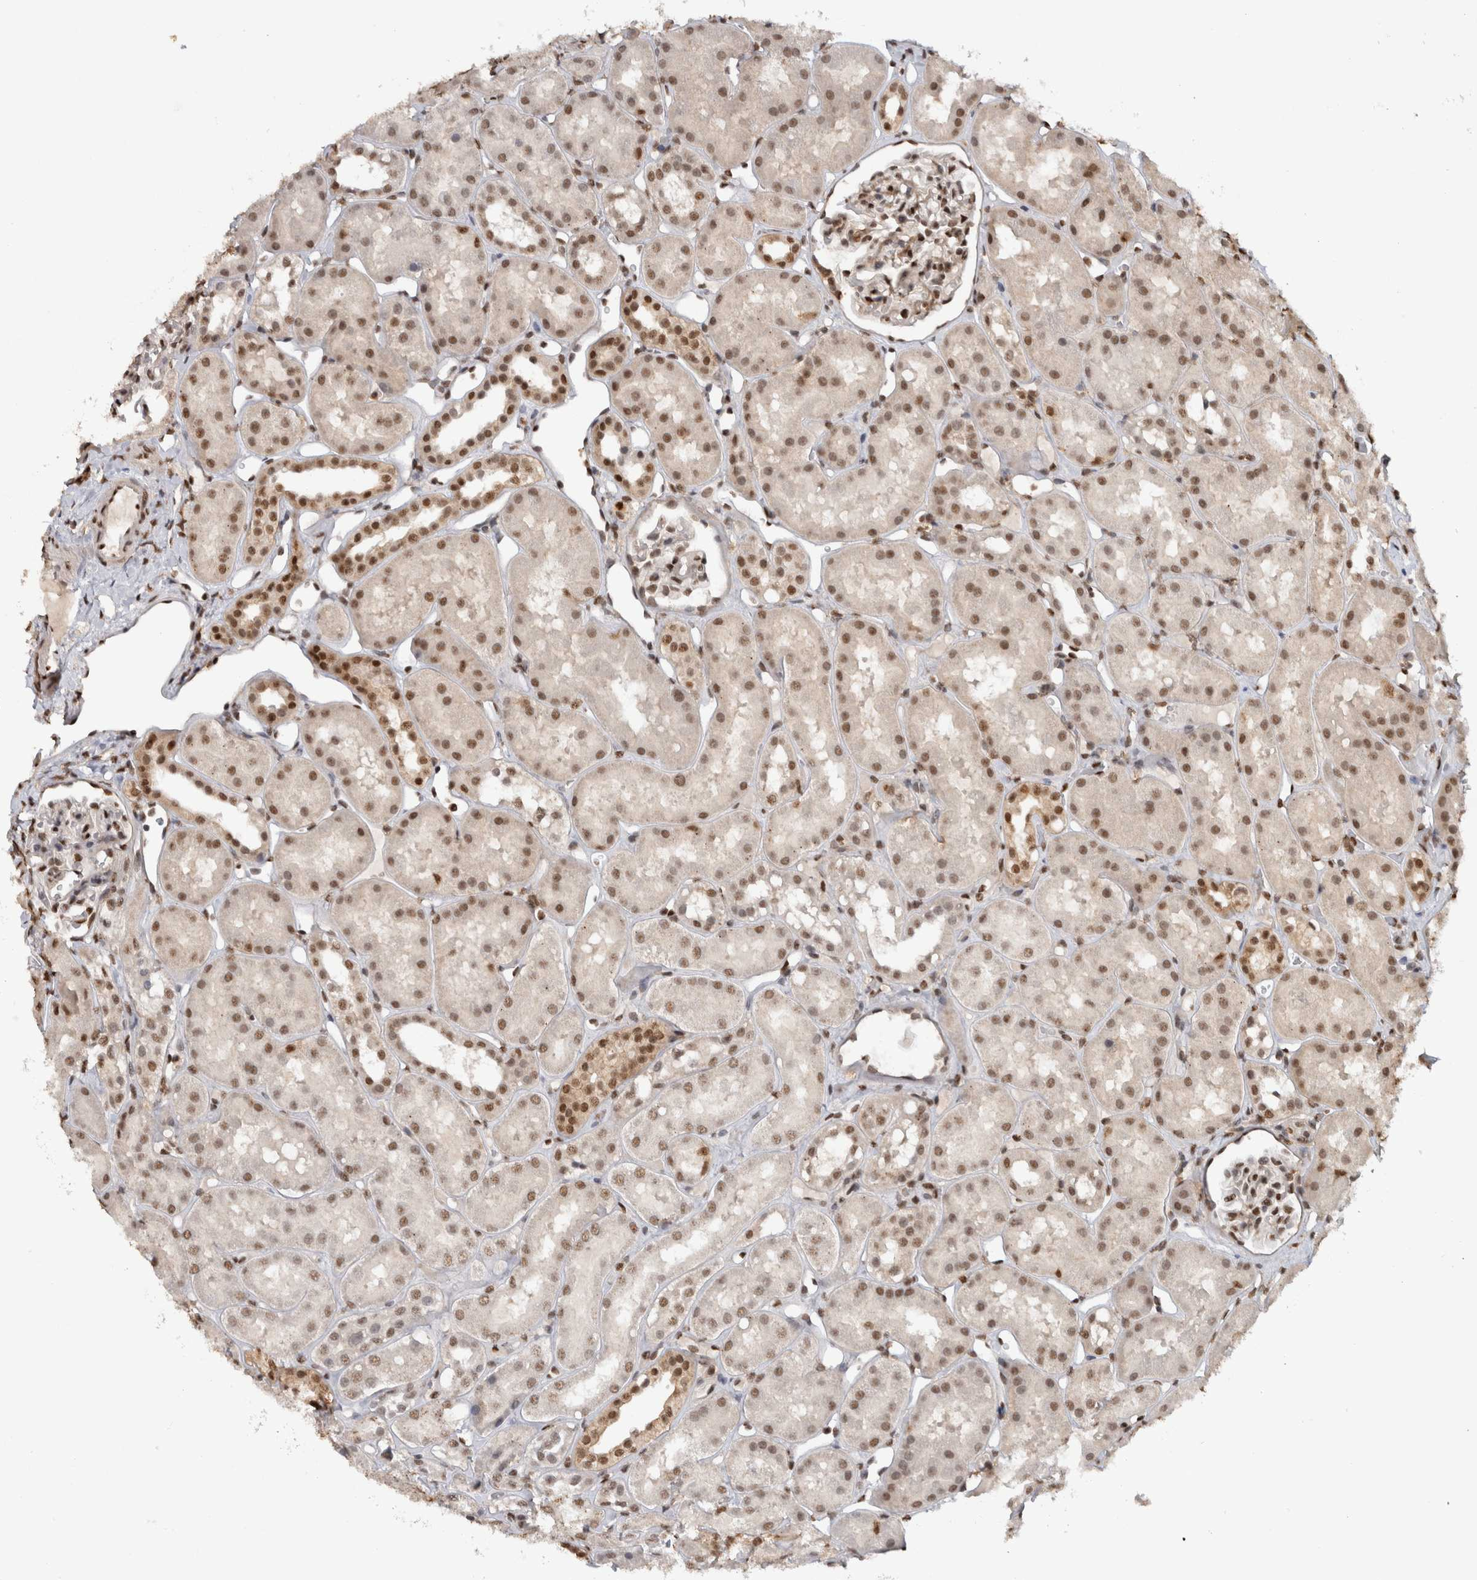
{"staining": {"intensity": "moderate", "quantity": "25%-75%", "location": "nuclear"}, "tissue": "kidney", "cell_type": "Cells in glomeruli", "image_type": "normal", "snomed": [{"axis": "morphology", "description": "Normal tissue, NOS"}, {"axis": "topography", "description": "Kidney"}], "caption": "Immunohistochemistry of normal kidney reveals medium levels of moderate nuclear expression in approximately 25%-75% of cells in glomeruli.", "gene": "RPS6KA2", "patient": {"sex": "male", "age": 16}}